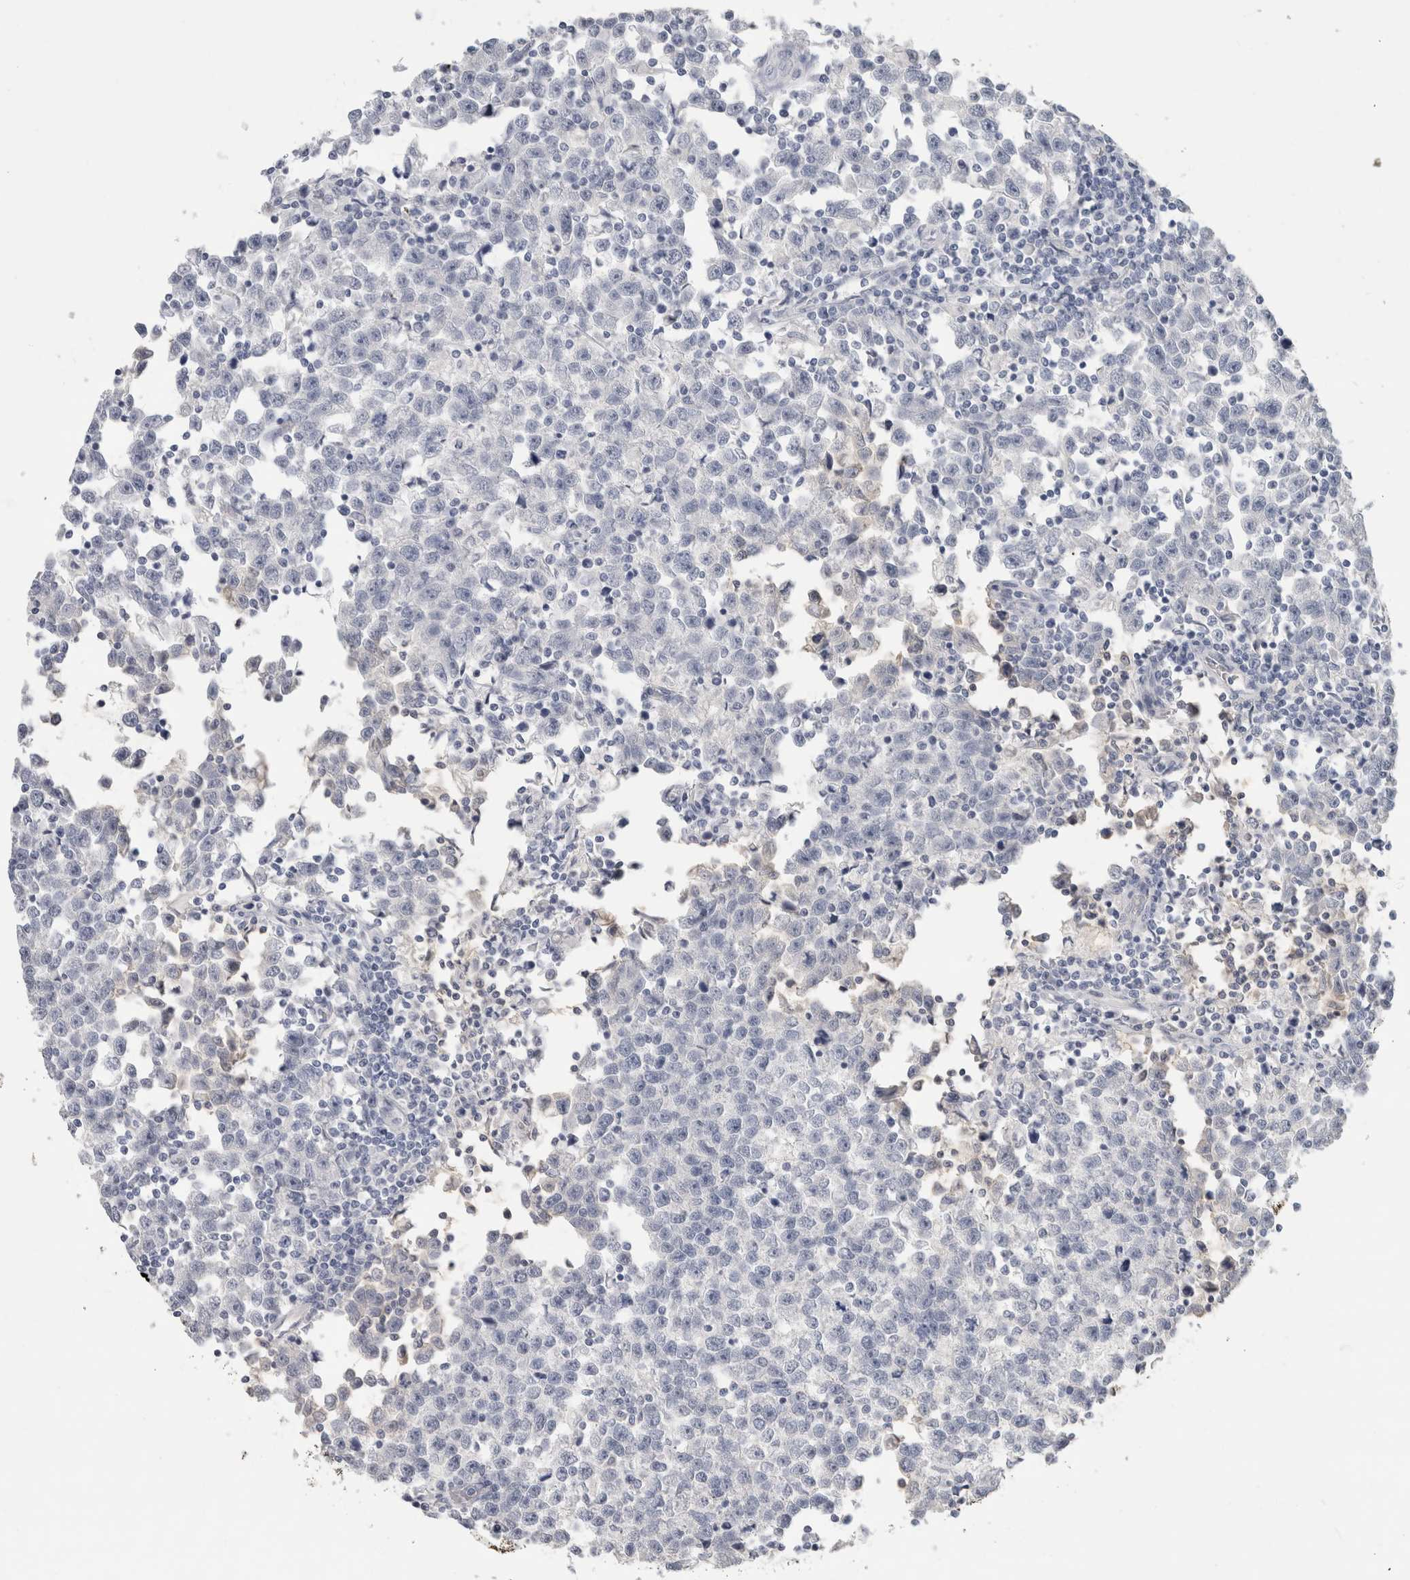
{"staining": {"intensity": "negative", "quantity": "none", "location": "none"}, "tissue": "testis cancer", "cell_type": "Tumor cells", "image_type": "cancer", "snomed": [{"axis": "morphology", "description": "Seminoma, NOS"}, {"axis": "topography", "description": "Testis"}], "caption": "An immunohistochemistry (IHC) photomicrograph of seminoma (testis) is shown. There is no staining in tumor cells of seminoma (testis). (Stains: DAB (3,3'-diaminobenzidine) IHC with hematoxylin counter stain, Microscopy: brightfield microscopy at high magnification).", "gene": "SLC6A1", "patient": {"sex": "male", "age": 43}}